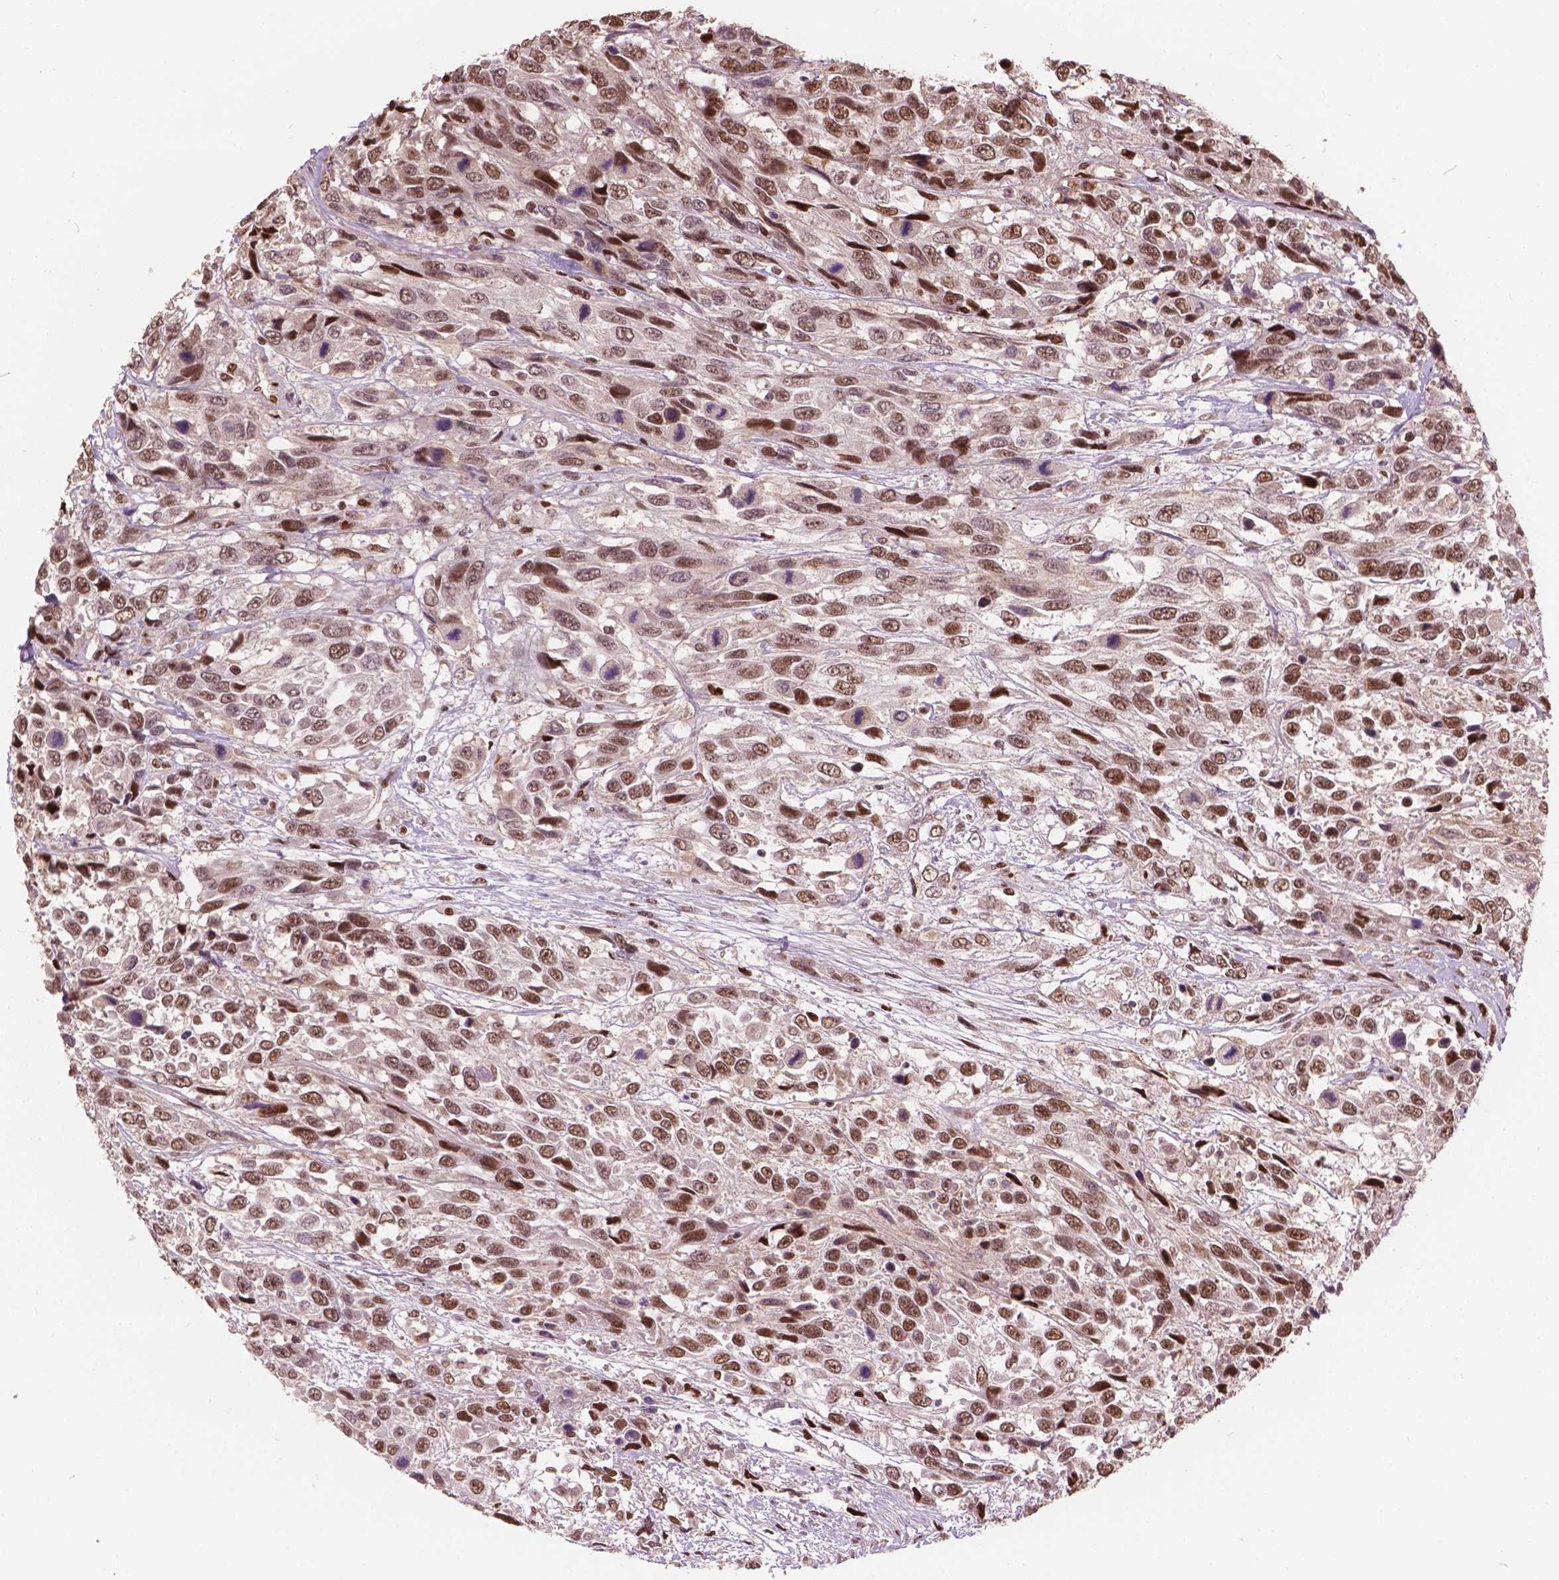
{"staining": {"intensity": "moderate", "quantity": ">75%", "location": "nuclear"}, "tissue": "urothelial cancer", "cell_type": "Tumor cells", "image_type": "cancer", "snomed": [{"axis": "morphology", "description": "Urothelial carcinoma, High grade"}, {"axis": "topography", "description": "Urinary bladder"}], "caption": "Protein expression analysis of urothelial carcinoma (high-grade) reveals moderate nuclear positivity in approximately >75% of tumor cells.", "gene": "ANP32B", "patient": {"sex": "female", "age": 70}}